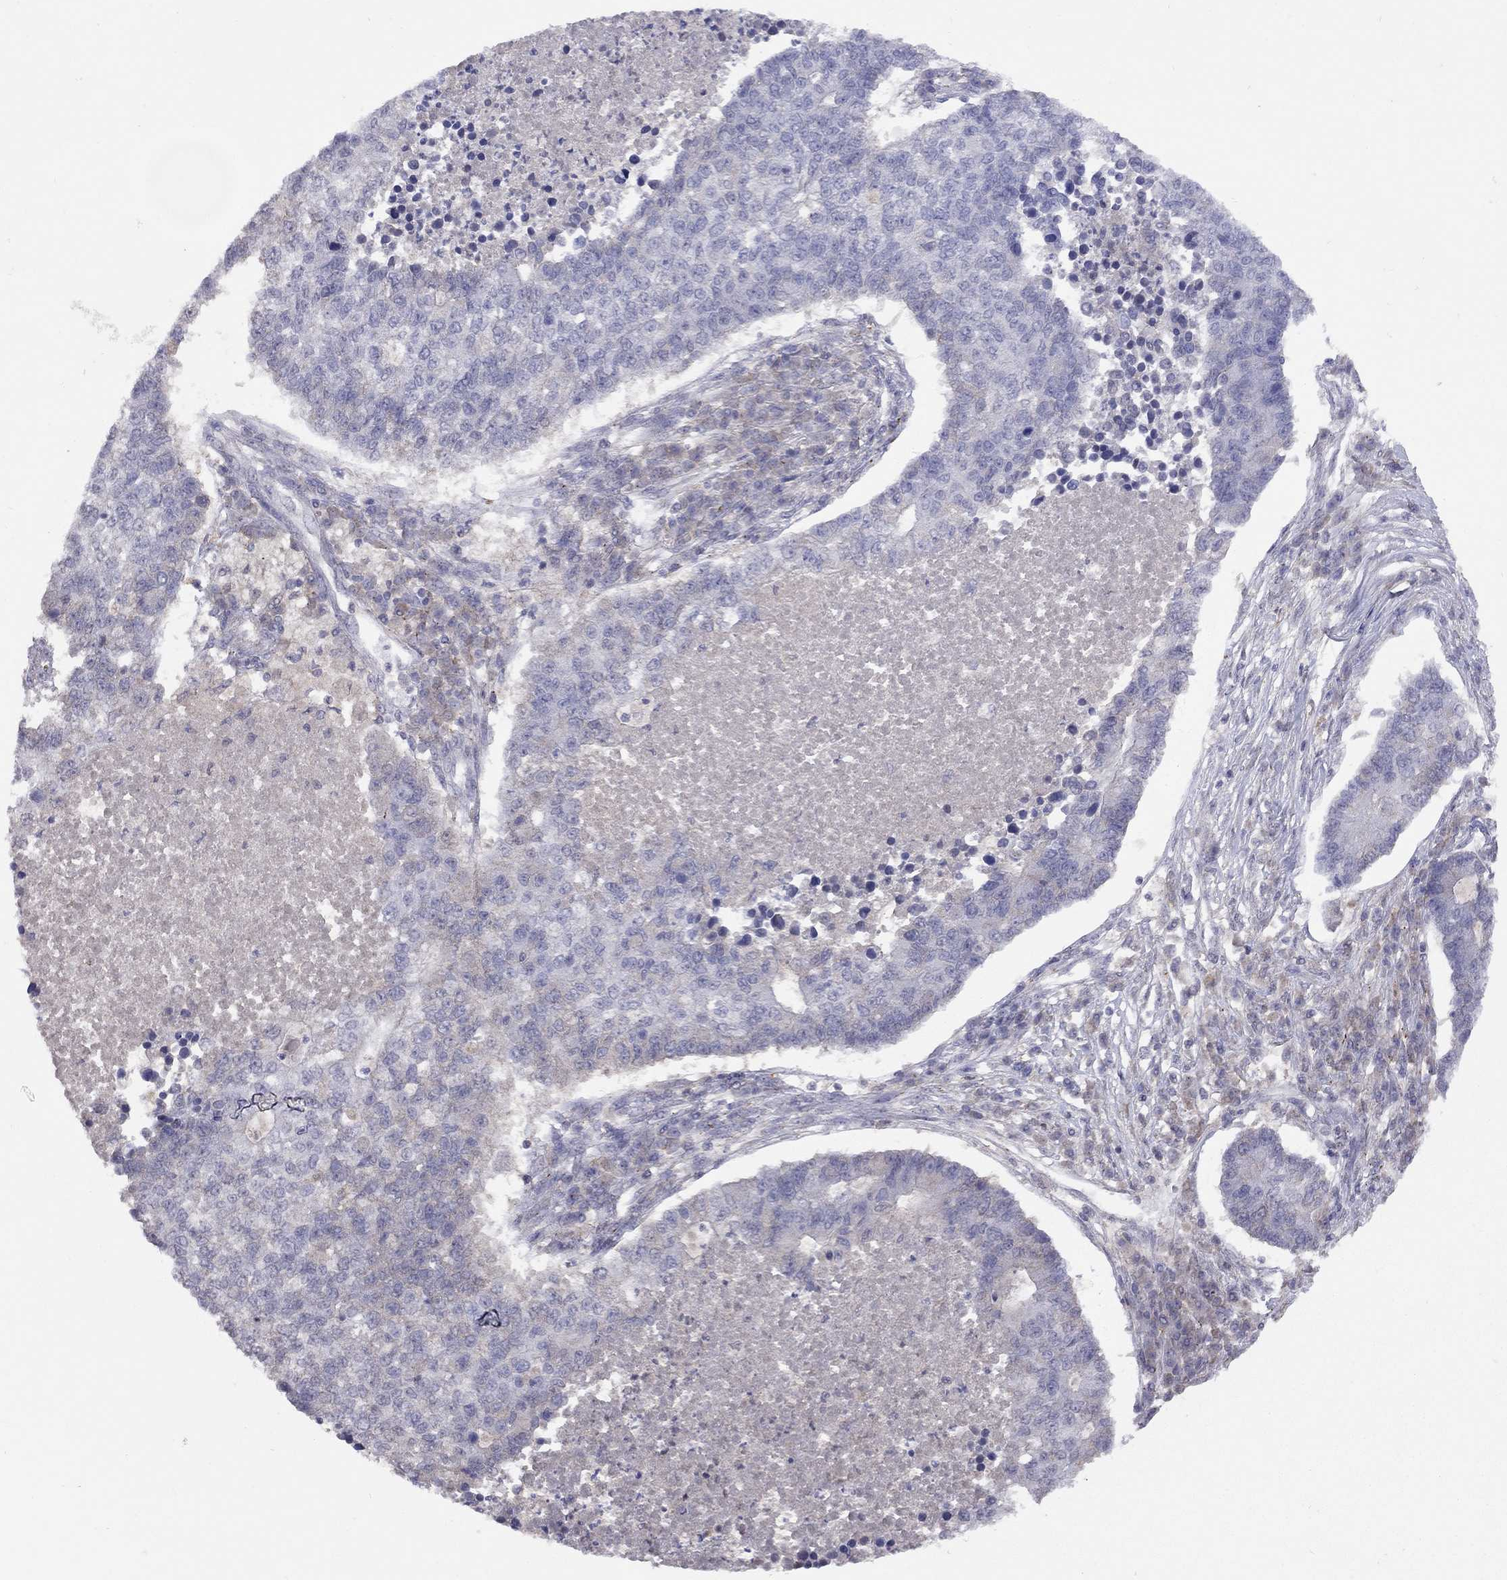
{"staining": {"intensity": "negative", "quantity": "none", "location": "none"}, "tissue": "lung cancer", "cell_type": "Tumor cells", "image_type": "cancer", "snomed": [{"axis": "morphology", "description": "Adenocarcinoma, NOS"}, {"axis": "topography", "description": "Lung"}], "caption": "High magnification brightfield microscopy of lung cancer stained with DAB (3,3'-diaminobenzidine) (brown) and counterstained with hematoxylin (blue): tumor cells show no significant positivity. (DAB (3,3'-diaminobenzidine) IHC with hematoxylin counter stain).", "gene": "RTP5", "patient": {"sex": "male", "age": 57}}